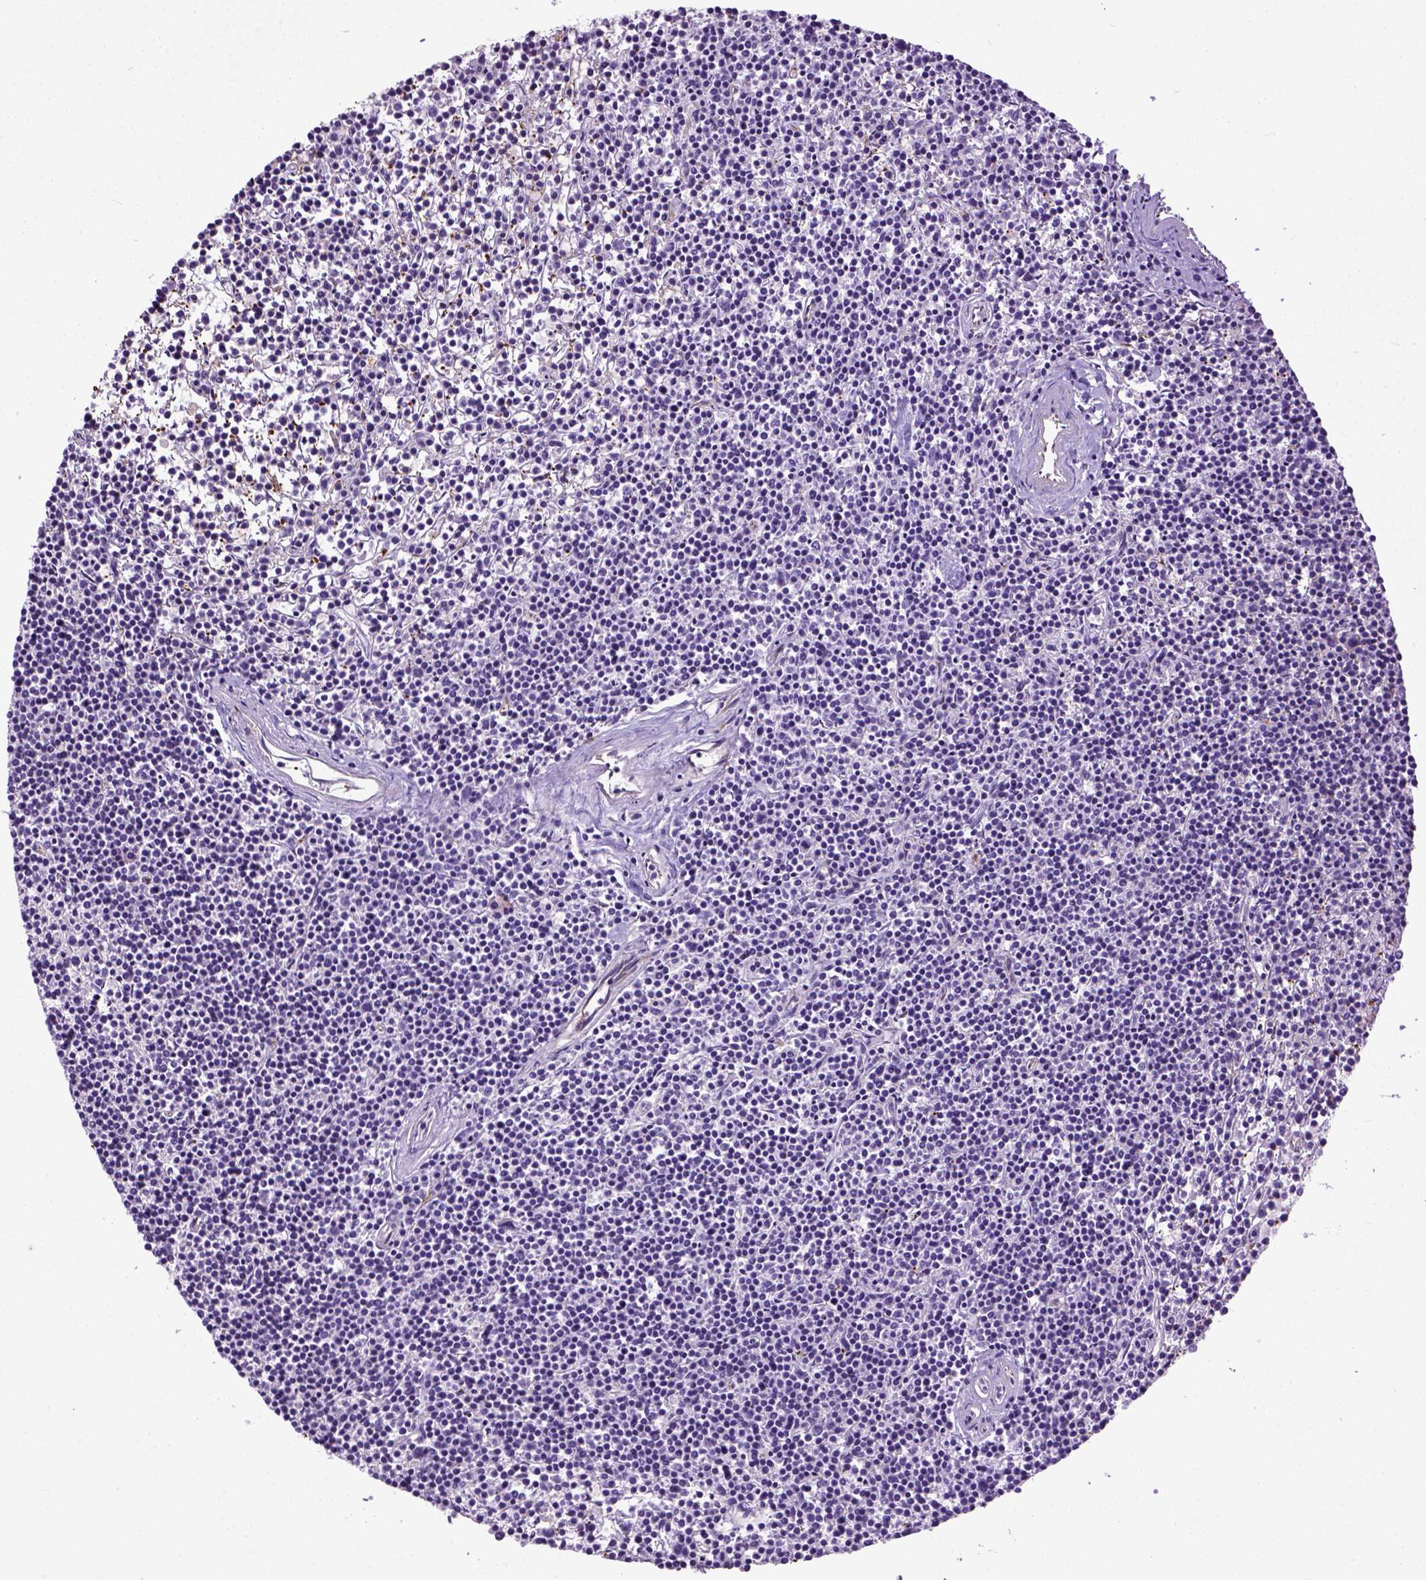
{"staining": {"intensity": "negative", "quantity": "none", "location": "none"}, "tissue": "lymphoma", "cell_type": "Tumor cells", "image_type": "cancer", "snomed": [{"axis": "morphology", "description": "Malignant lymphoma, non-Hodgkin's type, Low grade"}, {"axis": "topography", "description": "Spleen"}], "caption": "Tumor cells show no significant protein staining in lymphoma.", "gene": "ADAMTS8", "patient": {"sex": "female", "age": 19}}